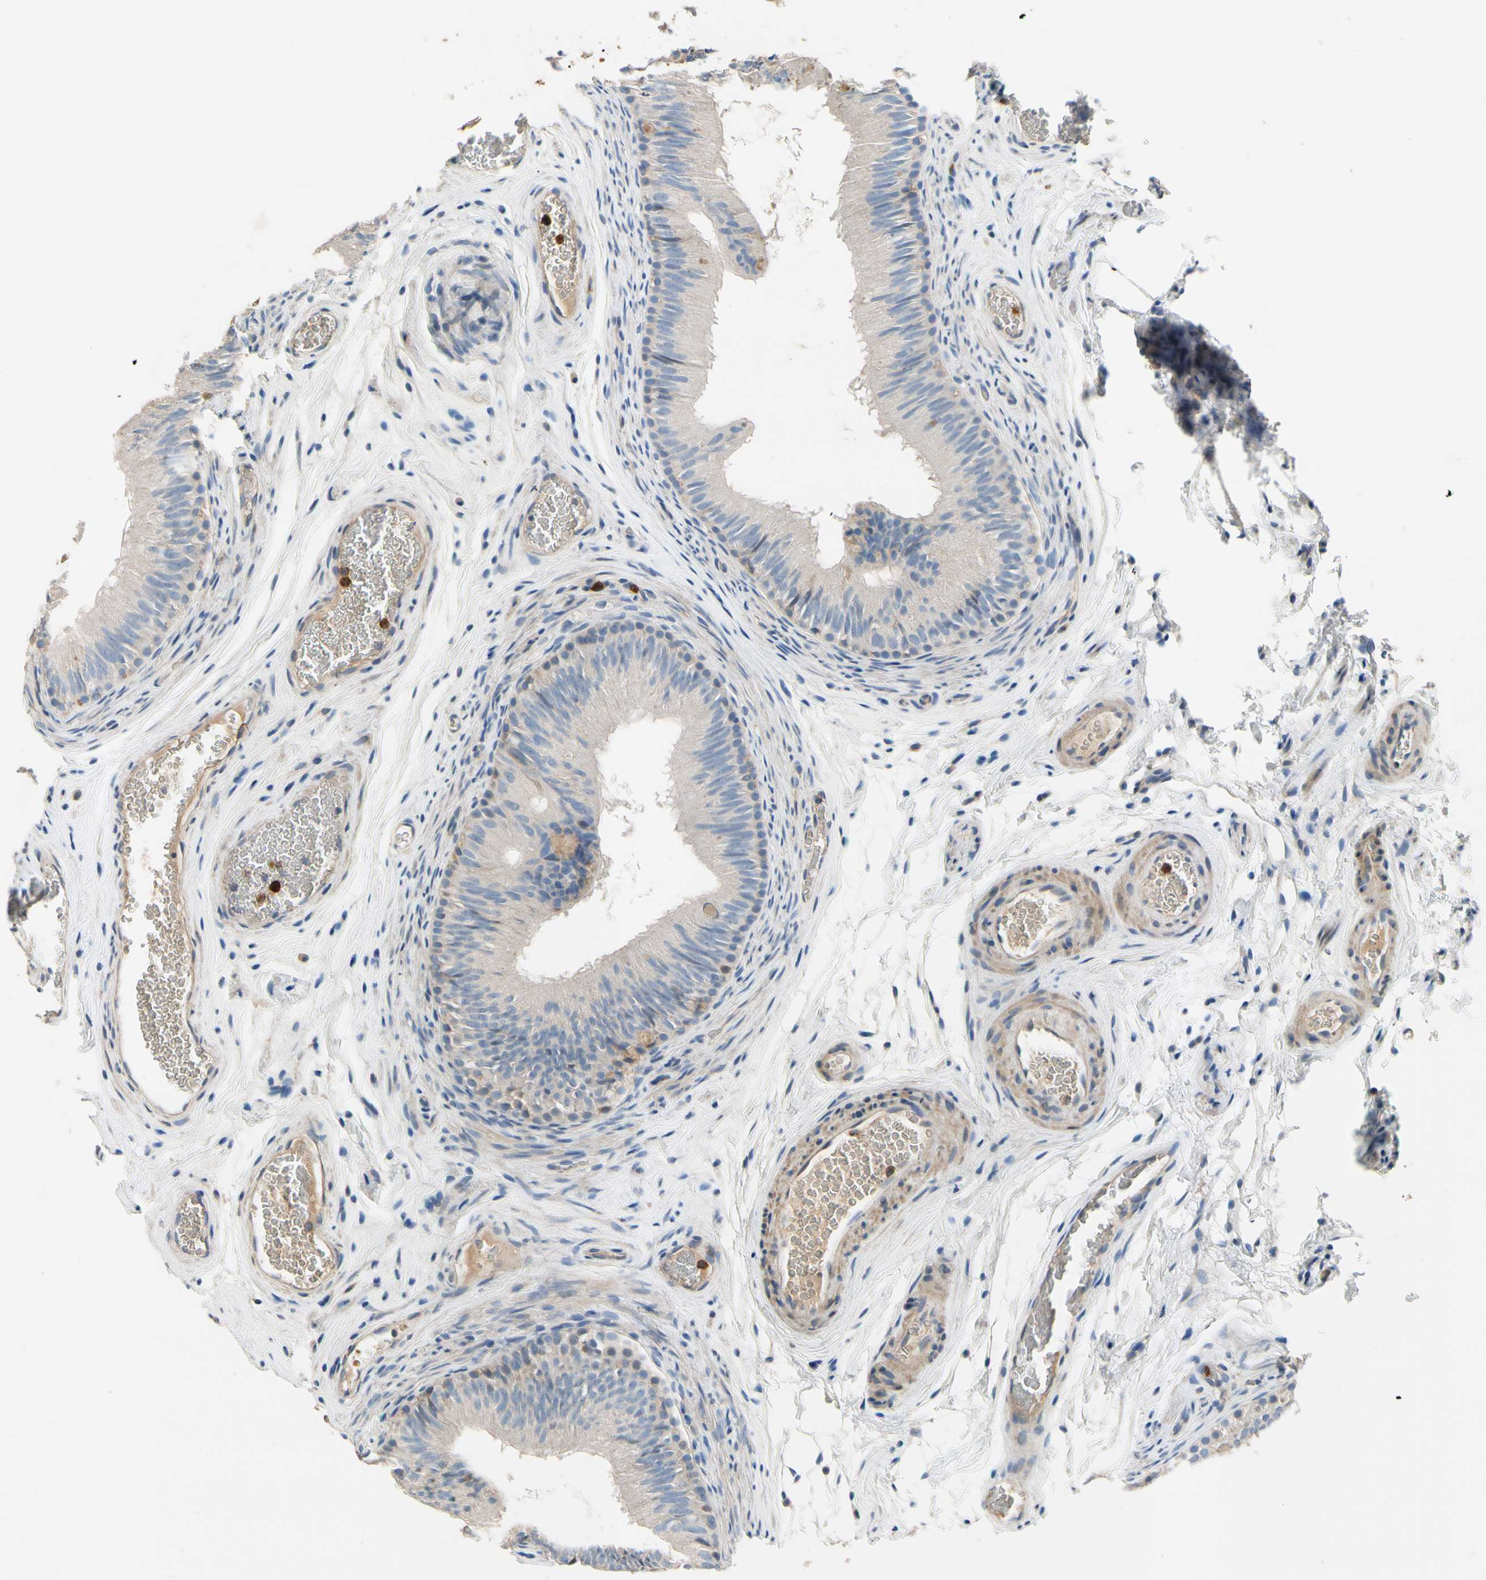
{"staining": {"intensity": "moderate", "quantity": "<25%", "location": "cytoplasmic/membranous"}, "tissue": "epididymis", "cell_type": "Glandular cells", "image_type": "normal", "snomed": [{"axis": "morphology", "description": "Normal tissue, NOS"}, {"axis": "topography", "description": "Epididymis"}], "caption": "Immunohistochemical staining of benign epididymis reveals low levels of moderate cytoplasmic/membranous expression in approximately <25% of glandular cells.", "gene": "SIGLEC5", "patient": {"sex": "male", "age": 36}}